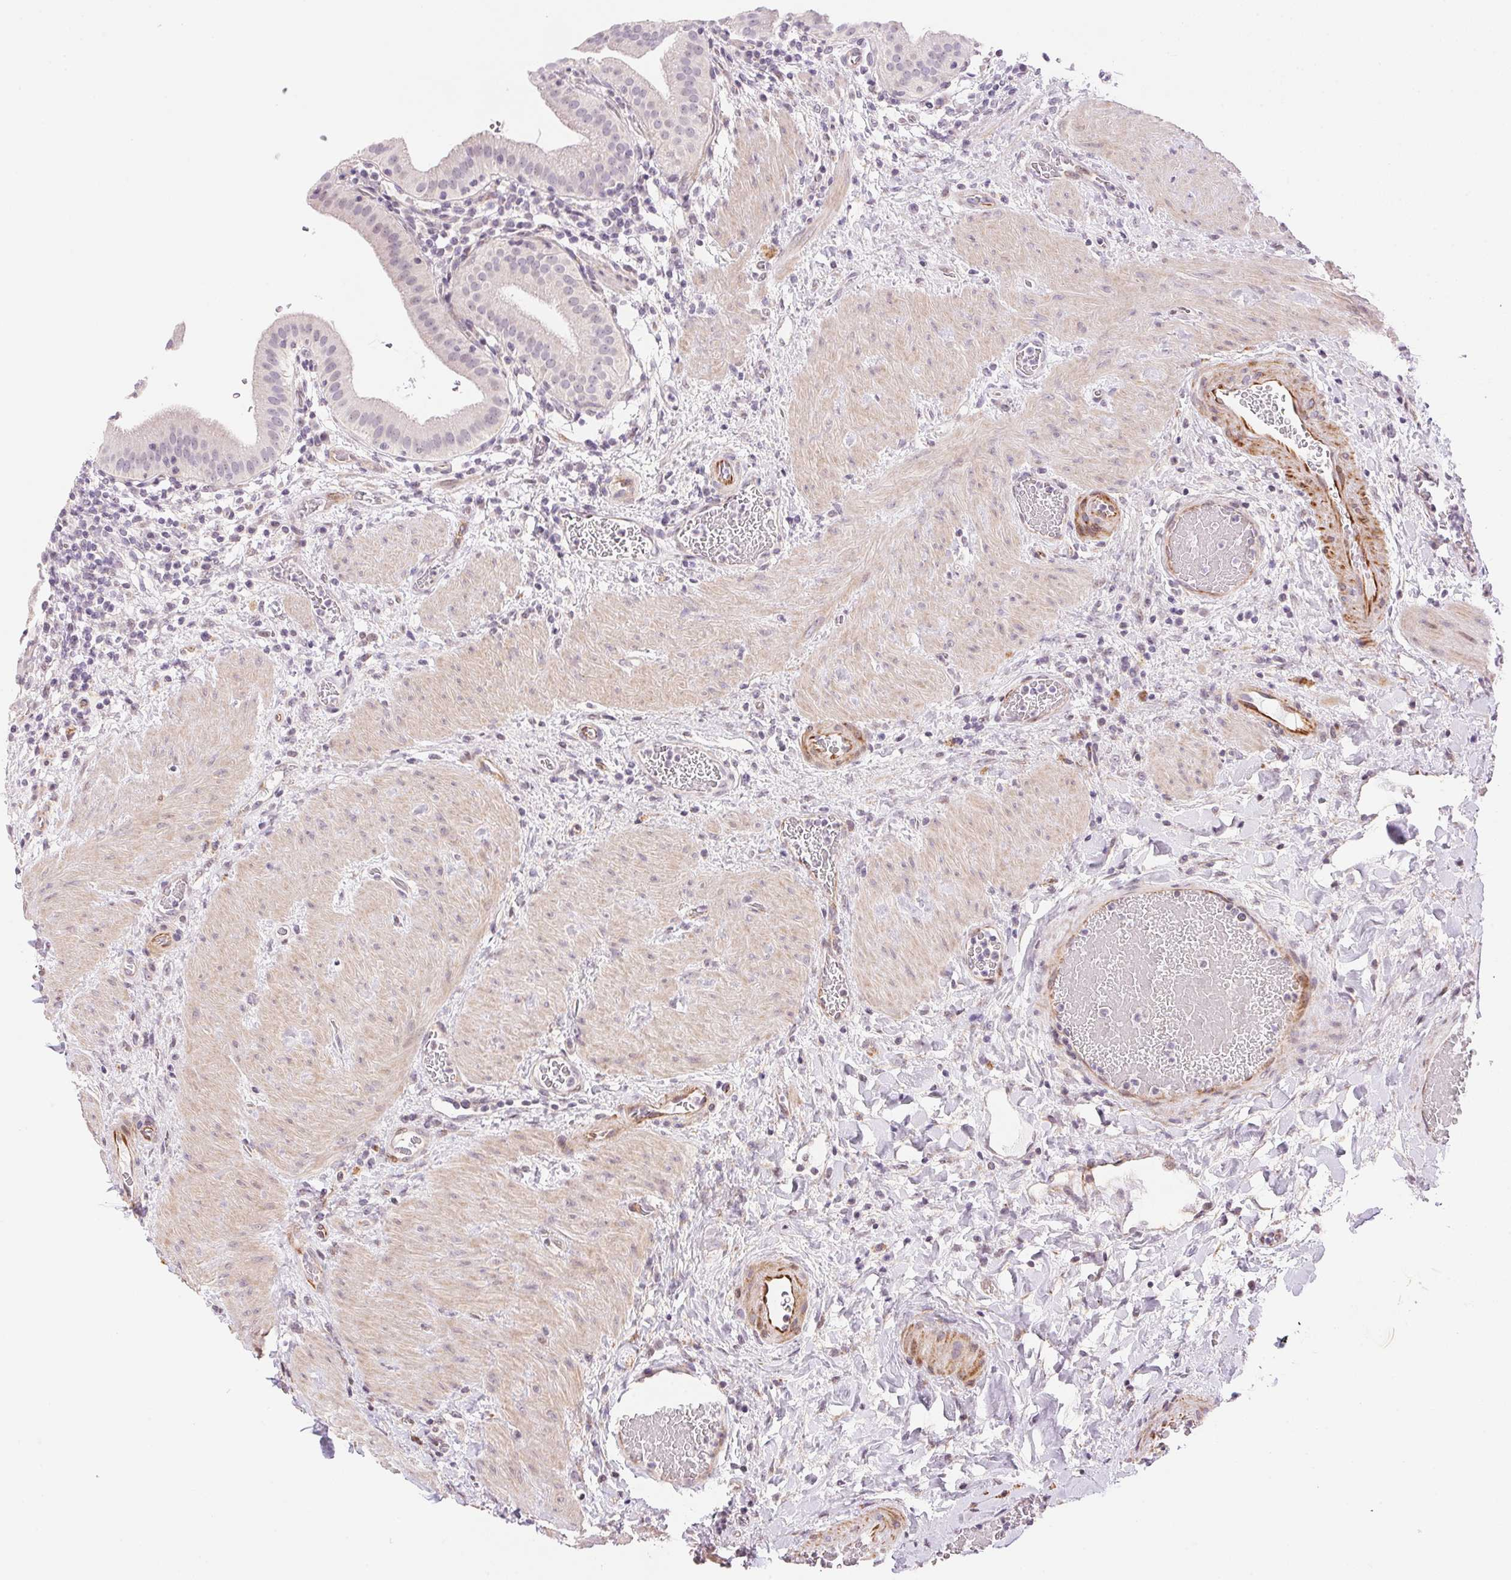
{"staining": {"intensity": "negative", "quantity": "none", "location": "none"}, "tissue": "gallbladder", "cell_type": "Glandular cells", "image_type": "normal", "snomed": [{"axis": "morphology", "description": "Normal tissue, NOS"}, {"axis": "topography", "description": "Gallbladder"}], "caption": "Photomicrograph shows no protein staining in glandular cells of normal gallbladder.", "gene": "GYG2", "patient": {"sex": "male", "age": 26}}